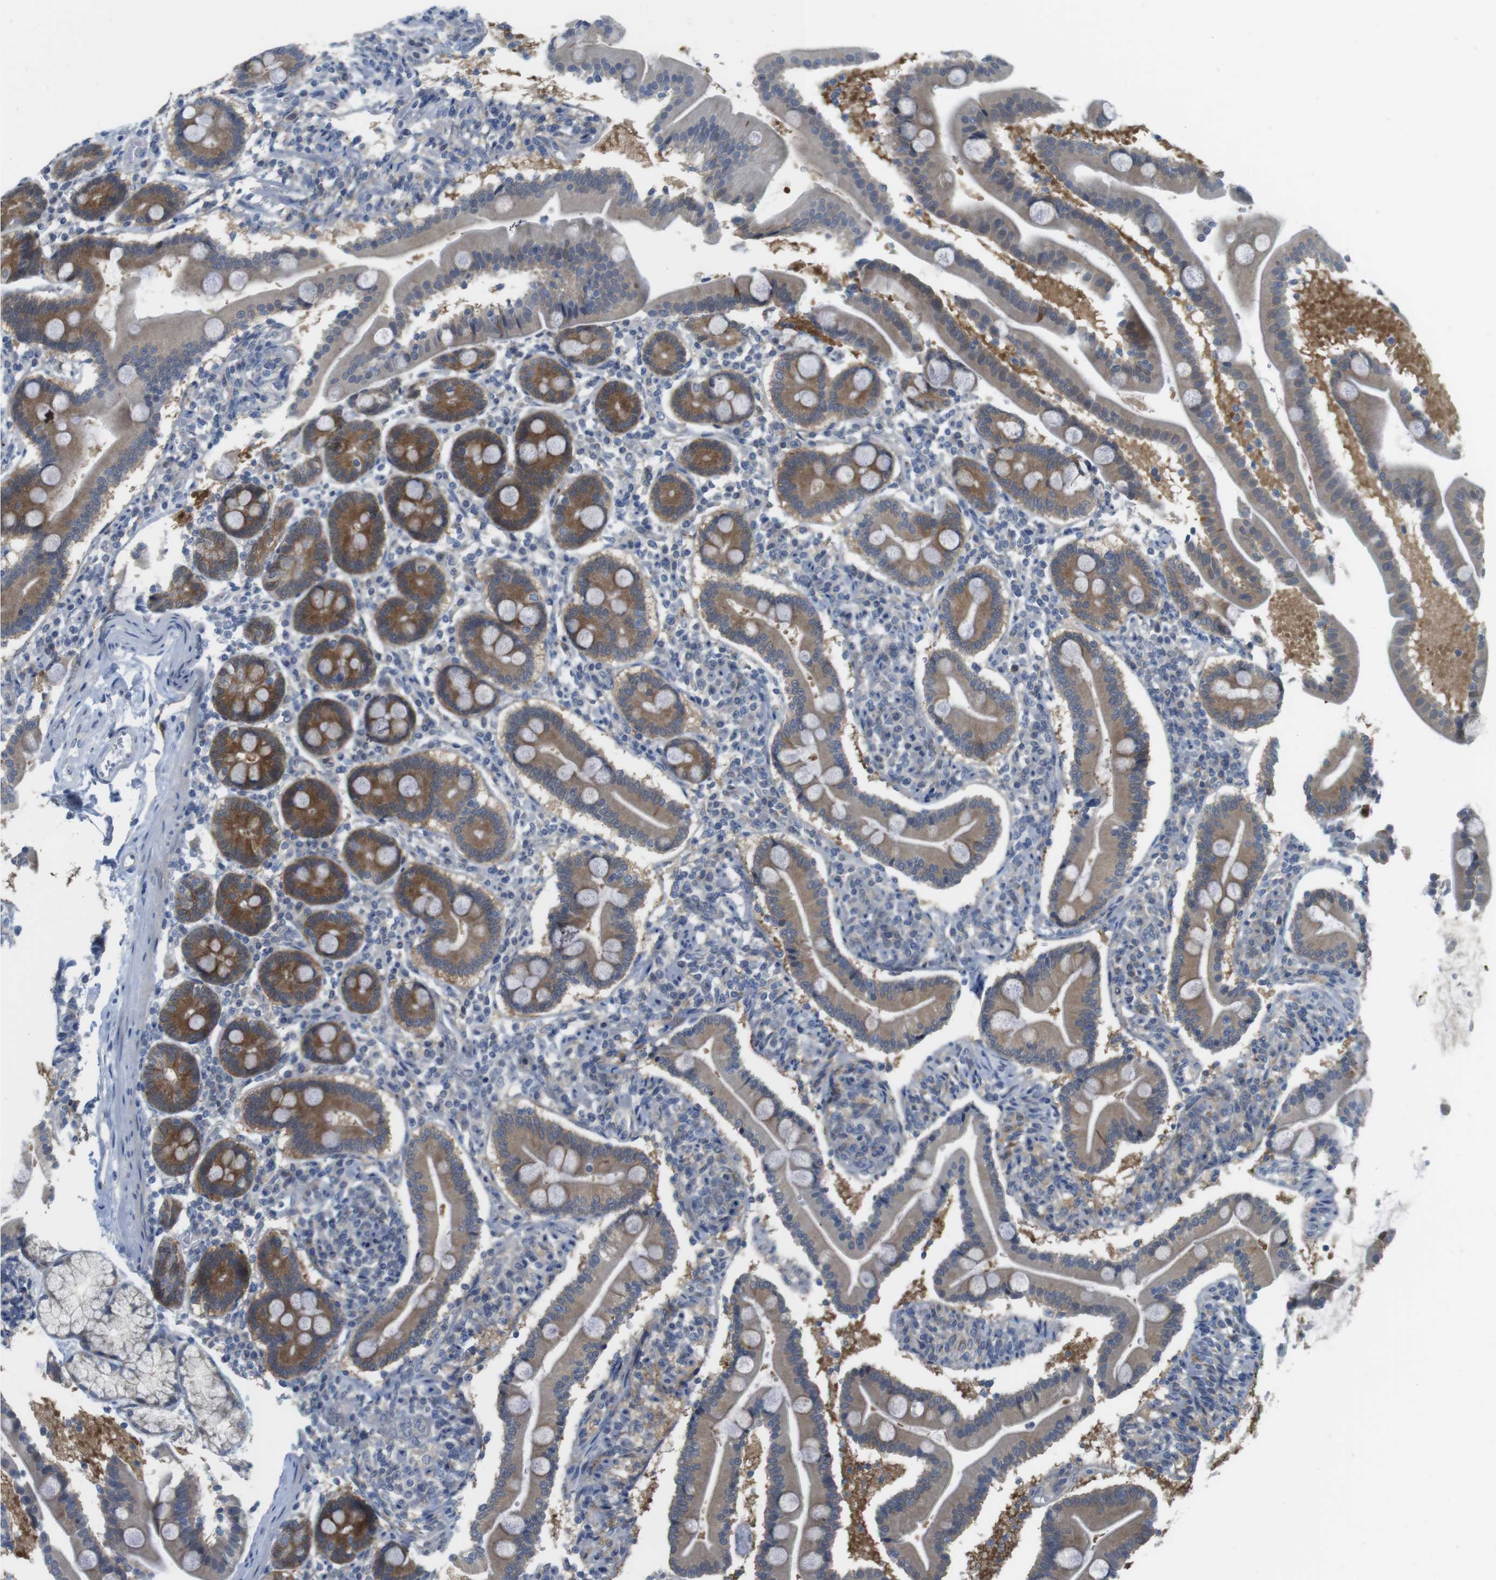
{"staining": {"intensity": "strong", "quantity": ">75%", "location": "cytoplasmic/membranous"}, "tissue": "duodenum", "cell_type": "Glandular cells", "image_type": "normal", "snomed": [{"axis": "morphology", "description": "Normal tissue, NOS"}, {"axis": "topography", "description": "Duodenum"}], "caption": "Immunohistochemistry (IHC) micrograph of normal duodenum: human duodenum stained using IHC reveals high levels of strong protein expression localized specifically in the cytoplasmic/membranous of glandular cells, appearing as a cytoplasmic/membranous brown color.", "gene": "CASP2", "patient": {"sex": "male", "age": 54}}